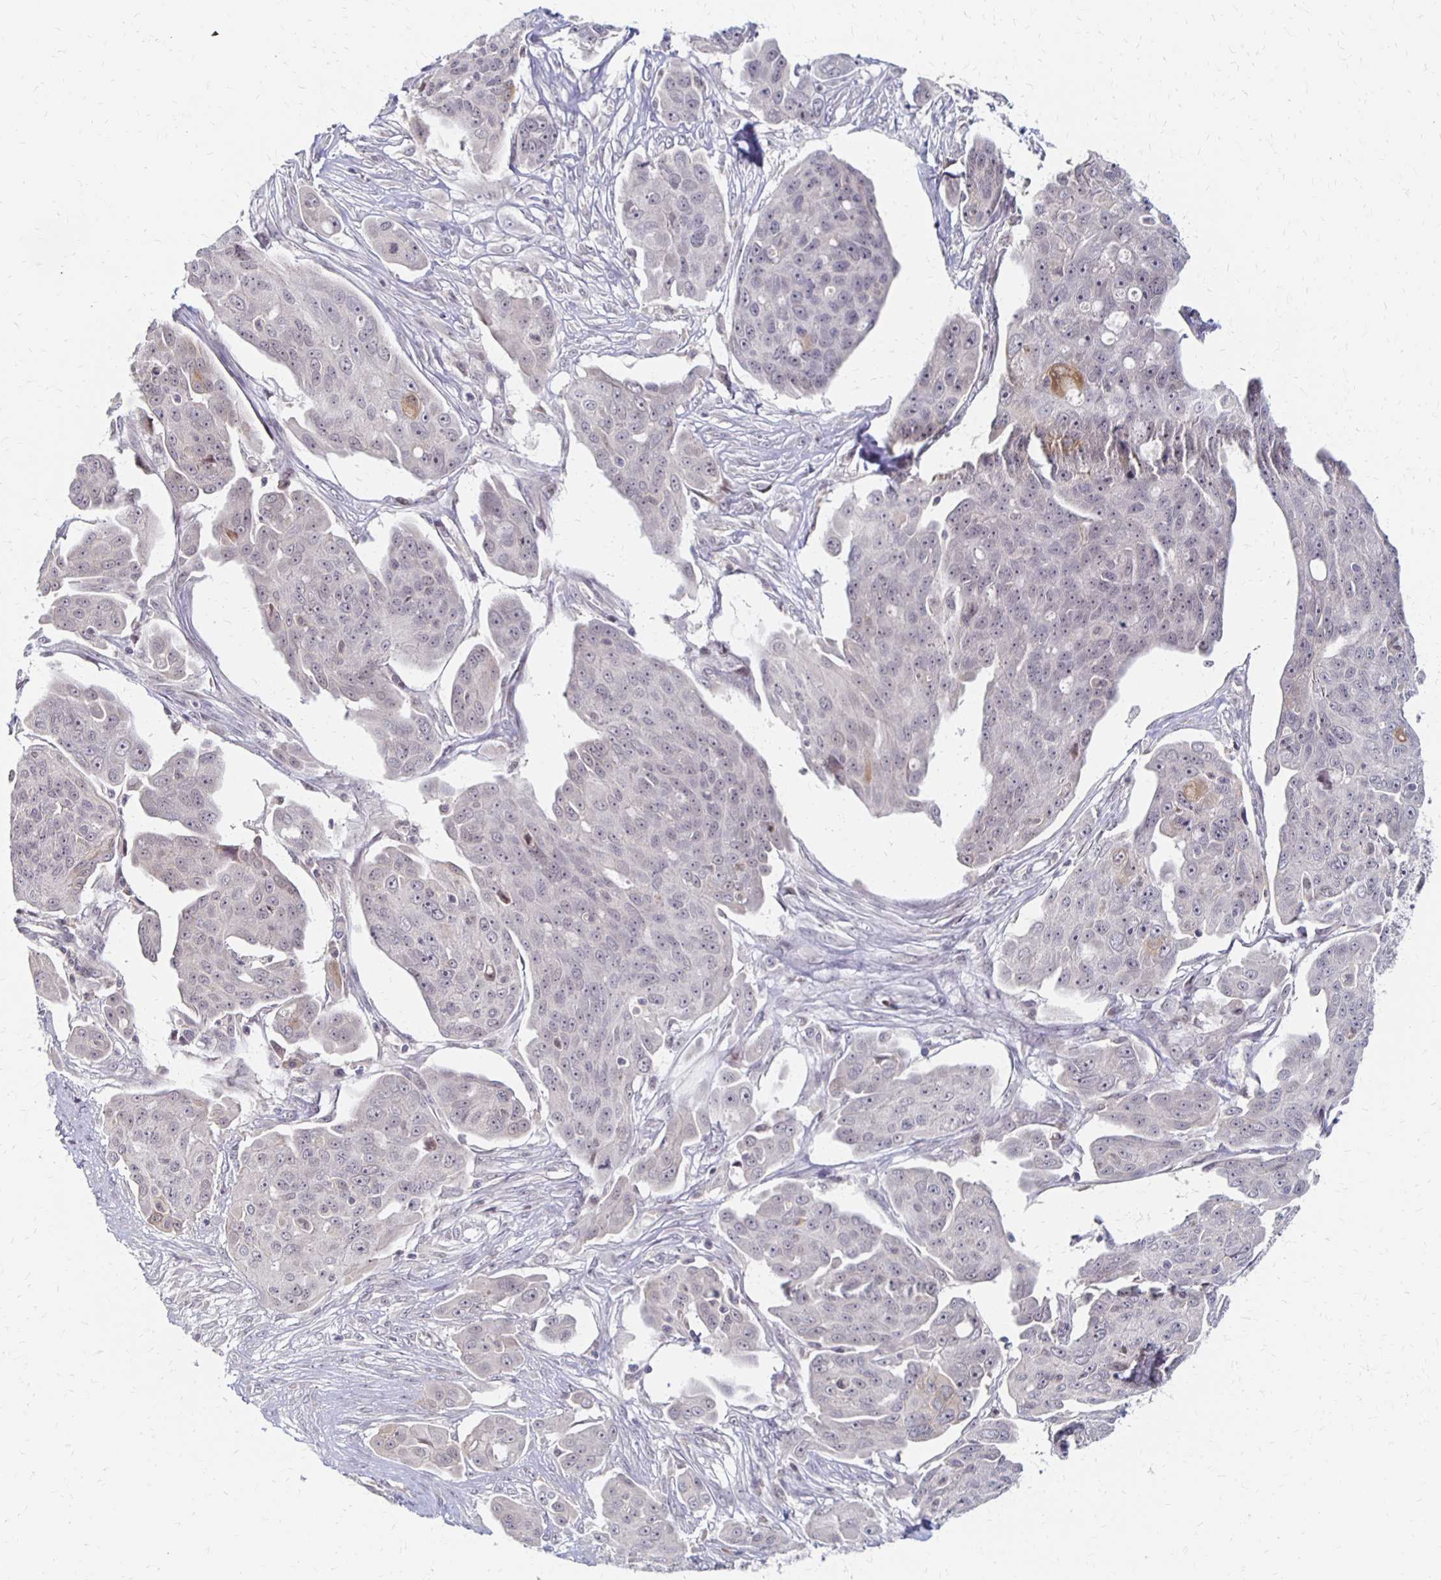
{"staining": {"intensity": "moderate", "quantity": "<25%", "location": "cytoplasmic/membranous"}, "tissue": "ovarian cancer", "cell_type": "Tumor cells", "image_type": "cancer", "snomed": [{"axis": "morphology", "description": "Carcinoma, endometroid"}, {"axis": "topography", "description": "Ovary"}], "caption": "This is an image of immunohistochemistry (IHC) staining of endometroid carcinoma (ovarian), which shows moderate expression in the cytoplasmic/membranous of tumor cells.", "gene": "PRKCB", "patient": {"sex": "female", "age": 70}}